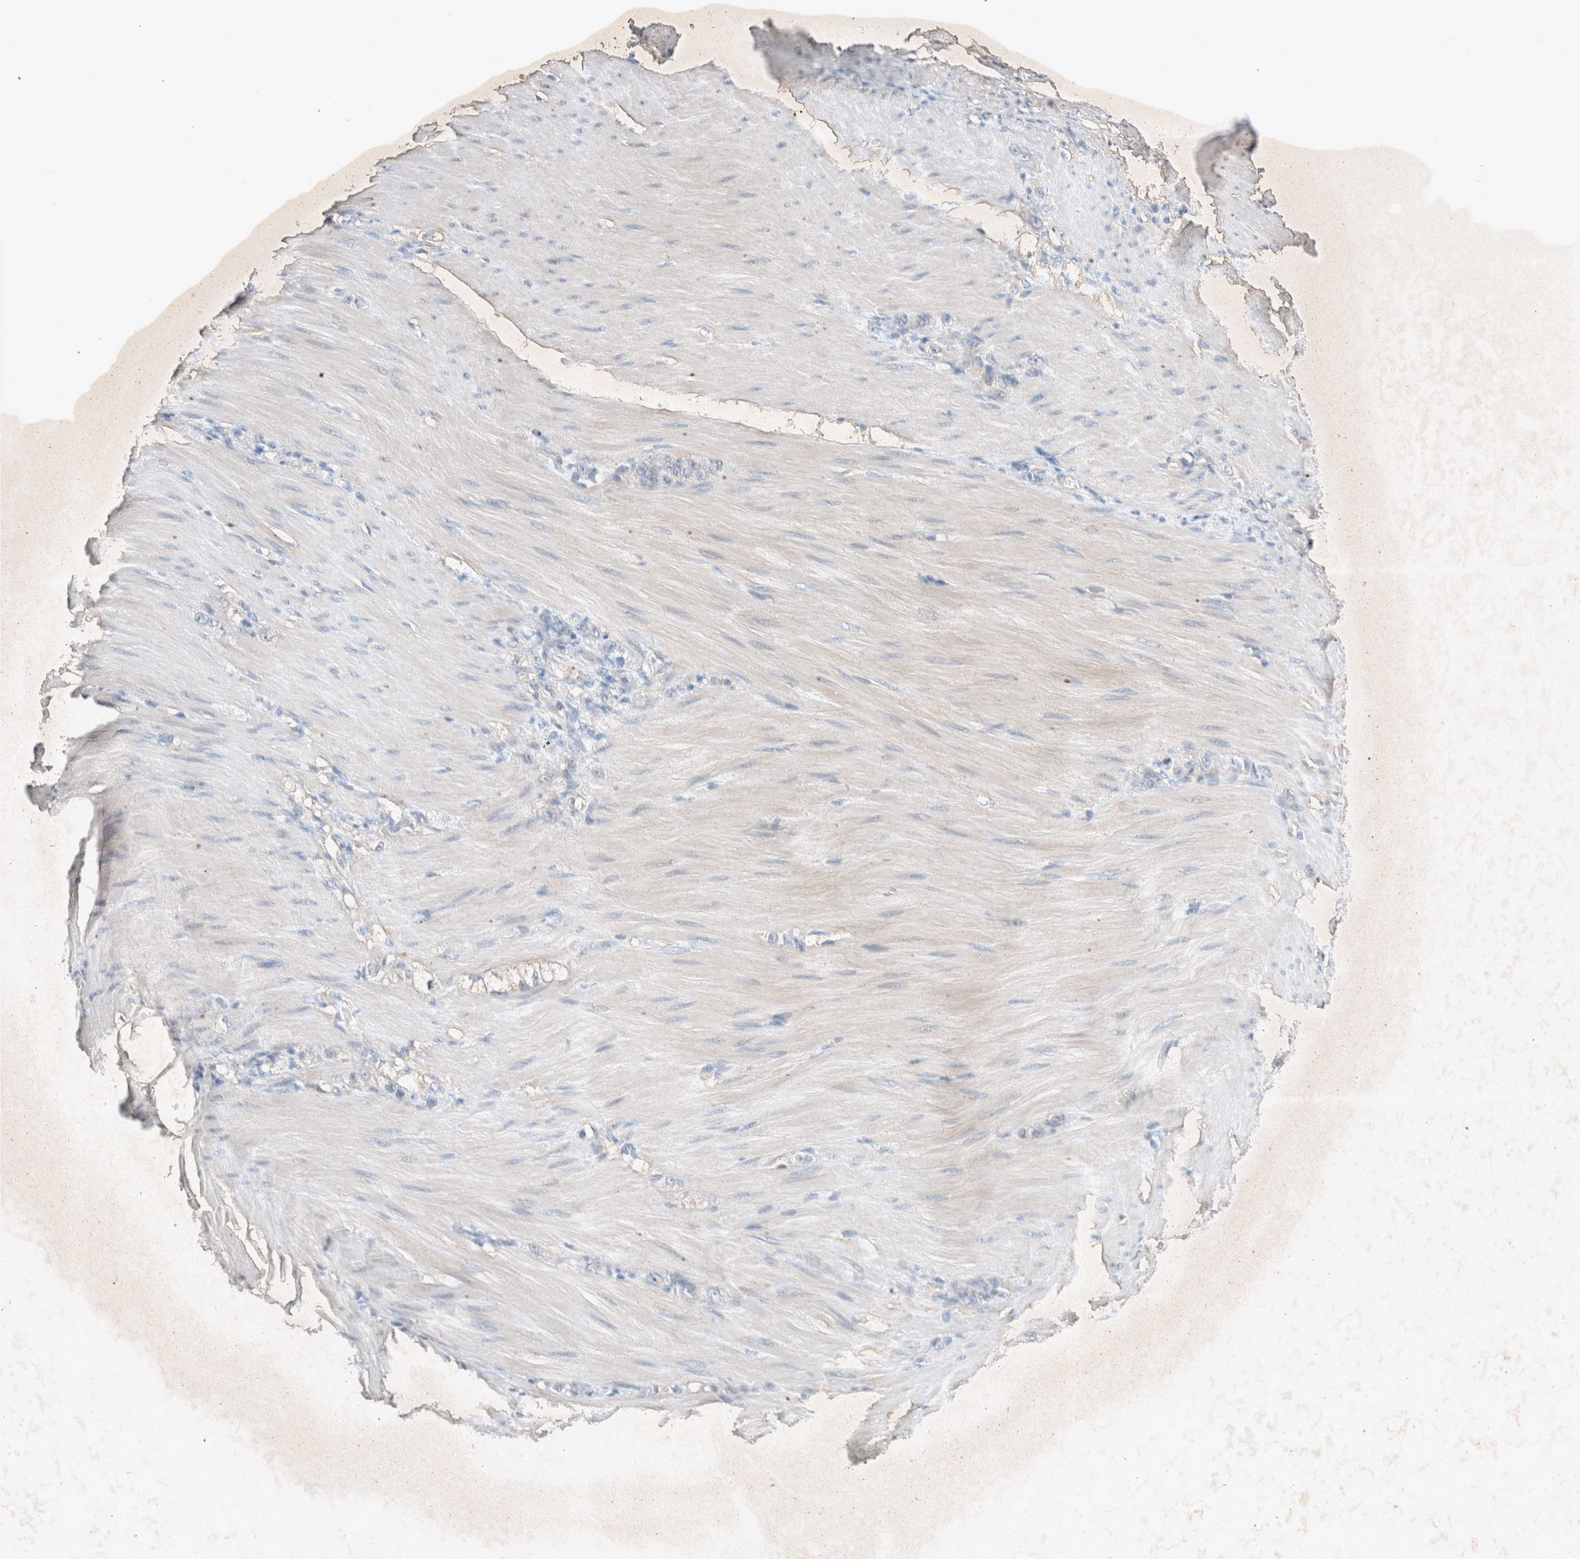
{"staining": {"intensity": "negative", "quantity": "none", "location": "none"}, "tissue": "stomach cancer", "cell_type": "Tumor cells", "image_type": "cancer", "snomed": [{"axis": "morphology", "description": "Normal tissue, NOS"}, {"axis": "morphology", "description": "Adenocarcinoma, NOS"}, {"axis": "topography", "description": "Stomach"}], "caption": "Human stomach cancer (adenocarcinoma) stained for a protein using immunohistochemistry (IHC) reveals no staining in tumor cells.", "gene": "UGCG", "patient": {"sex": "male", "age": 82}}